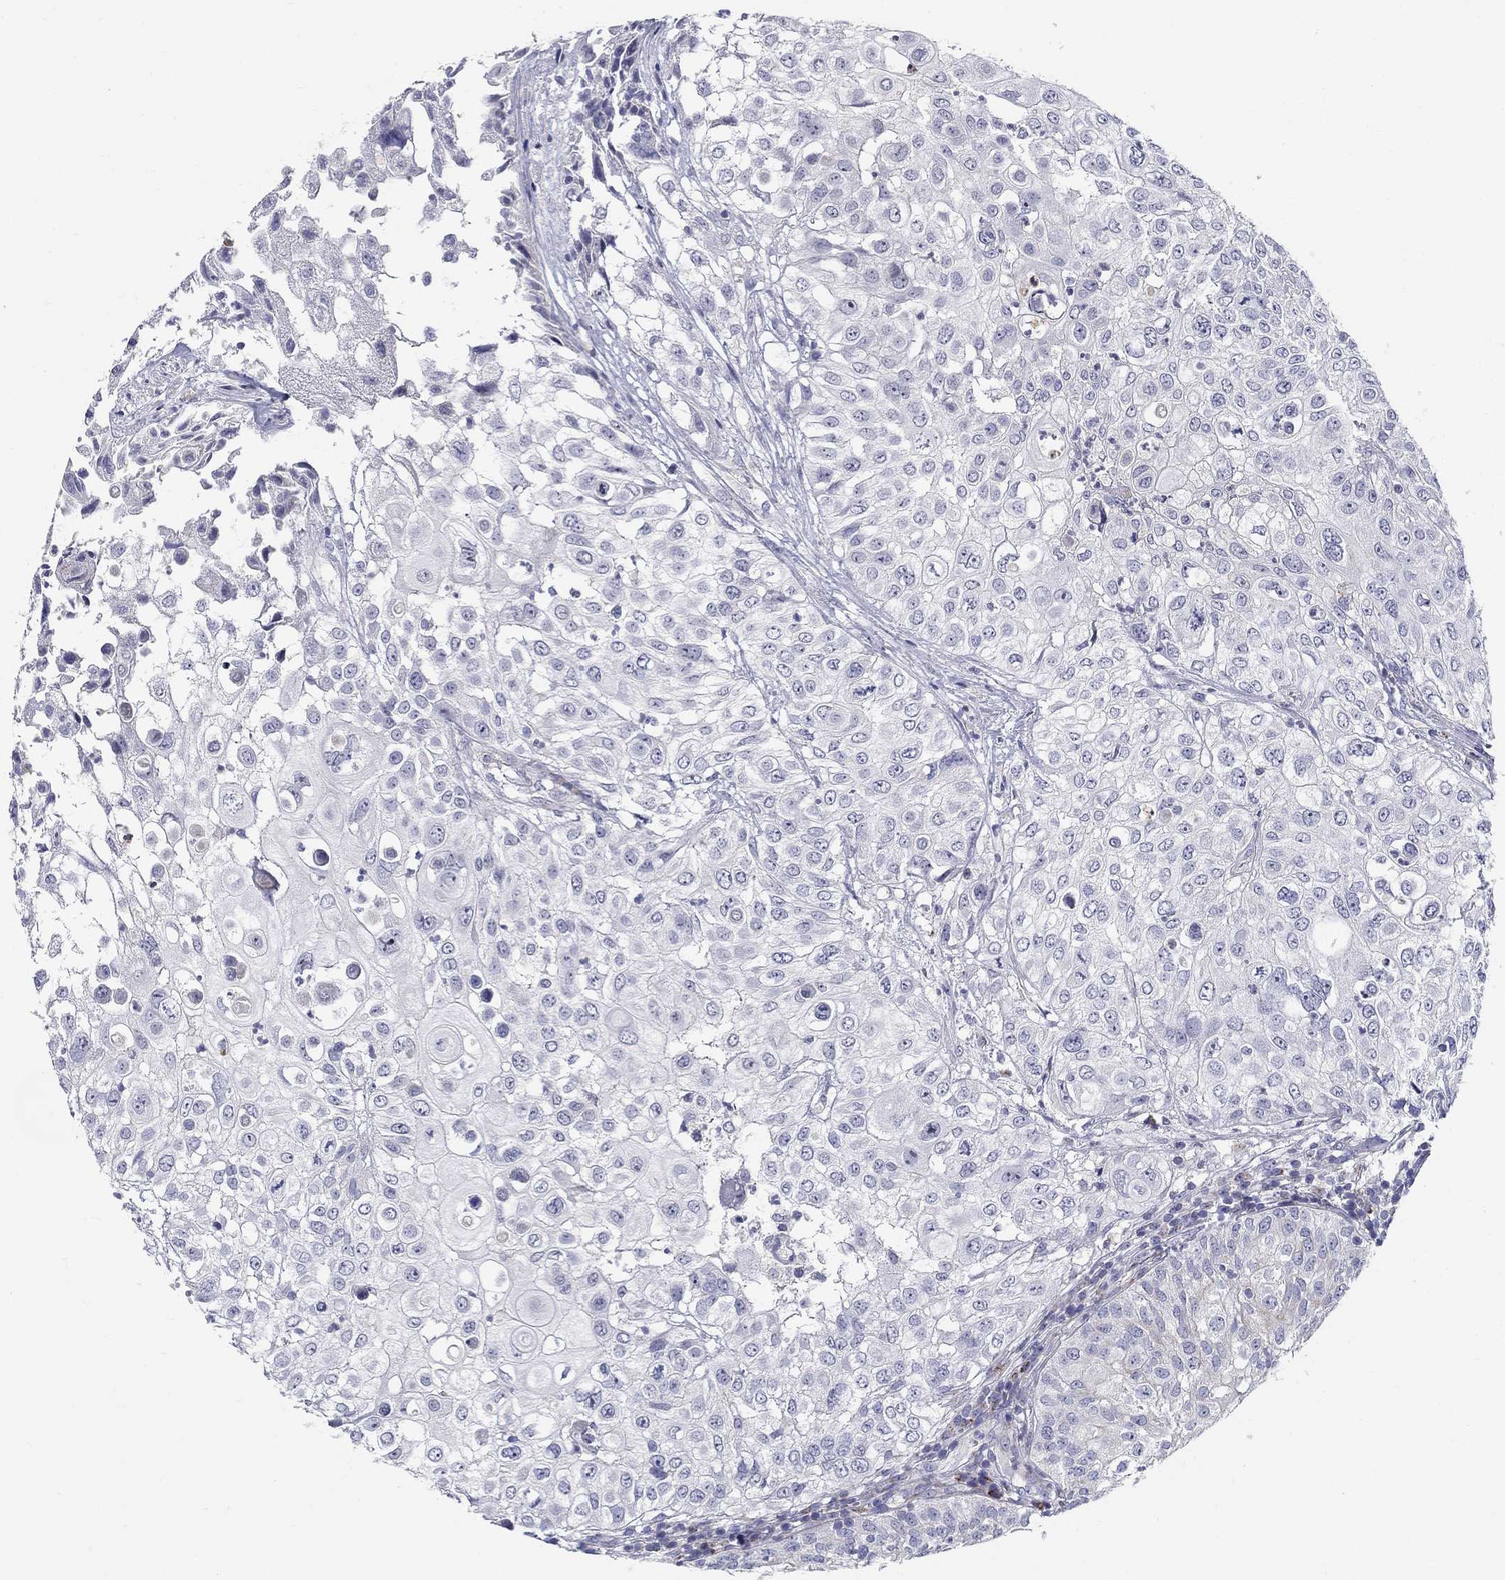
{"staining": {"intensity": "negative", "quantity": "none", "location": "none"}, "tissue": "urothelial cancer", "cell_type": "Tumor cells", "image_type": "cancer", "snomed": [{"axis": "morphology", "description": "Urothelial carcinoma, High grade"}, {"axis": "topography", "description": "Urinary bladder"}], "caption": "IHC micrograph of urothelial carcinoma (high-grade) stained for a protein (brown), which demonstrates no positivity in tumor cells.", "gene": "HMX2", "patient": {"sex": "female", "age": 79}}